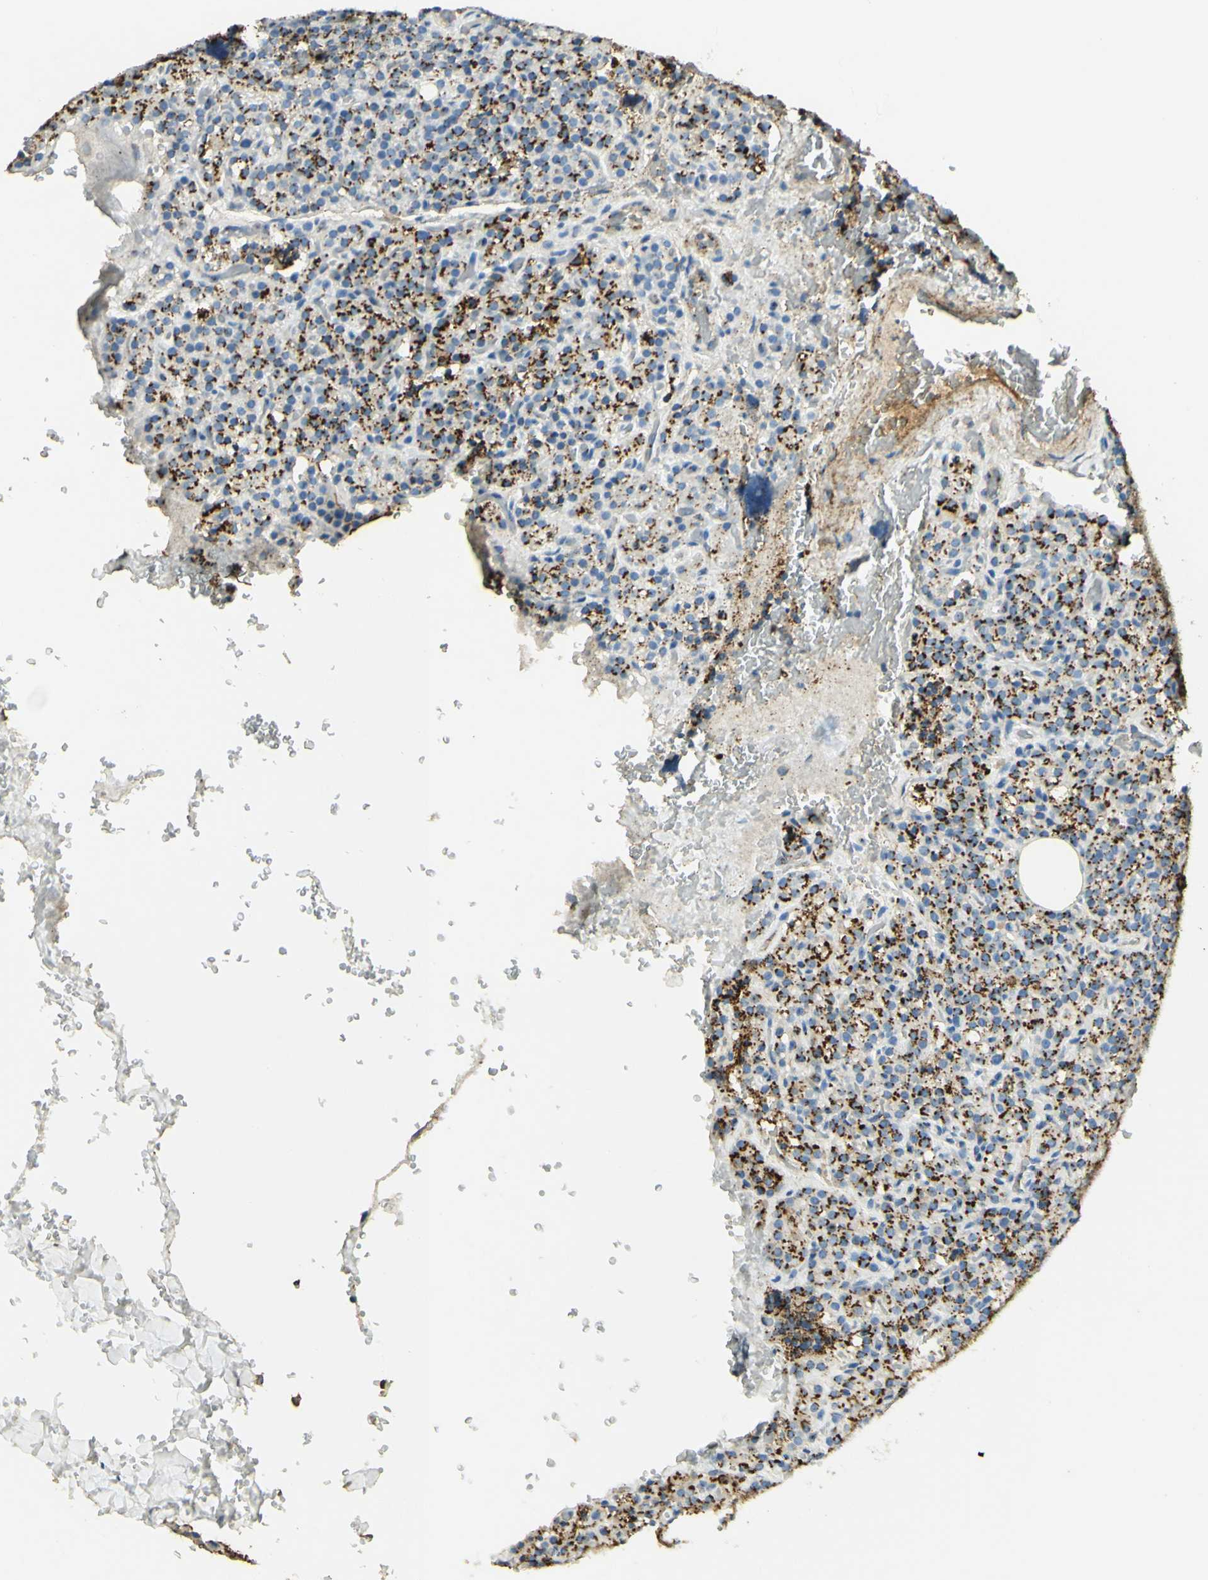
{"staining": {"intensity": "strong", "quantity": "<25%", "location": "cytoplasmic/membranous"}, "tissue": "parathyroid gland", "cell_type": "Glandular cells", "image_type": "normal", "snomed": [{"axis": "morphology", "description": "Normal tissue, NOS"}, {"axis": "topography", "description": "Parathyroid gland"}], "caption": "IHC histopathology image of unremarkable parathyroid gland stained for a protein (brown), which shows medium levels of strong cytoplasmic/membranous staining in about <25% of glandular cells.", "gene": "TNN", "patient": {"sex": "female", "age": 47}}